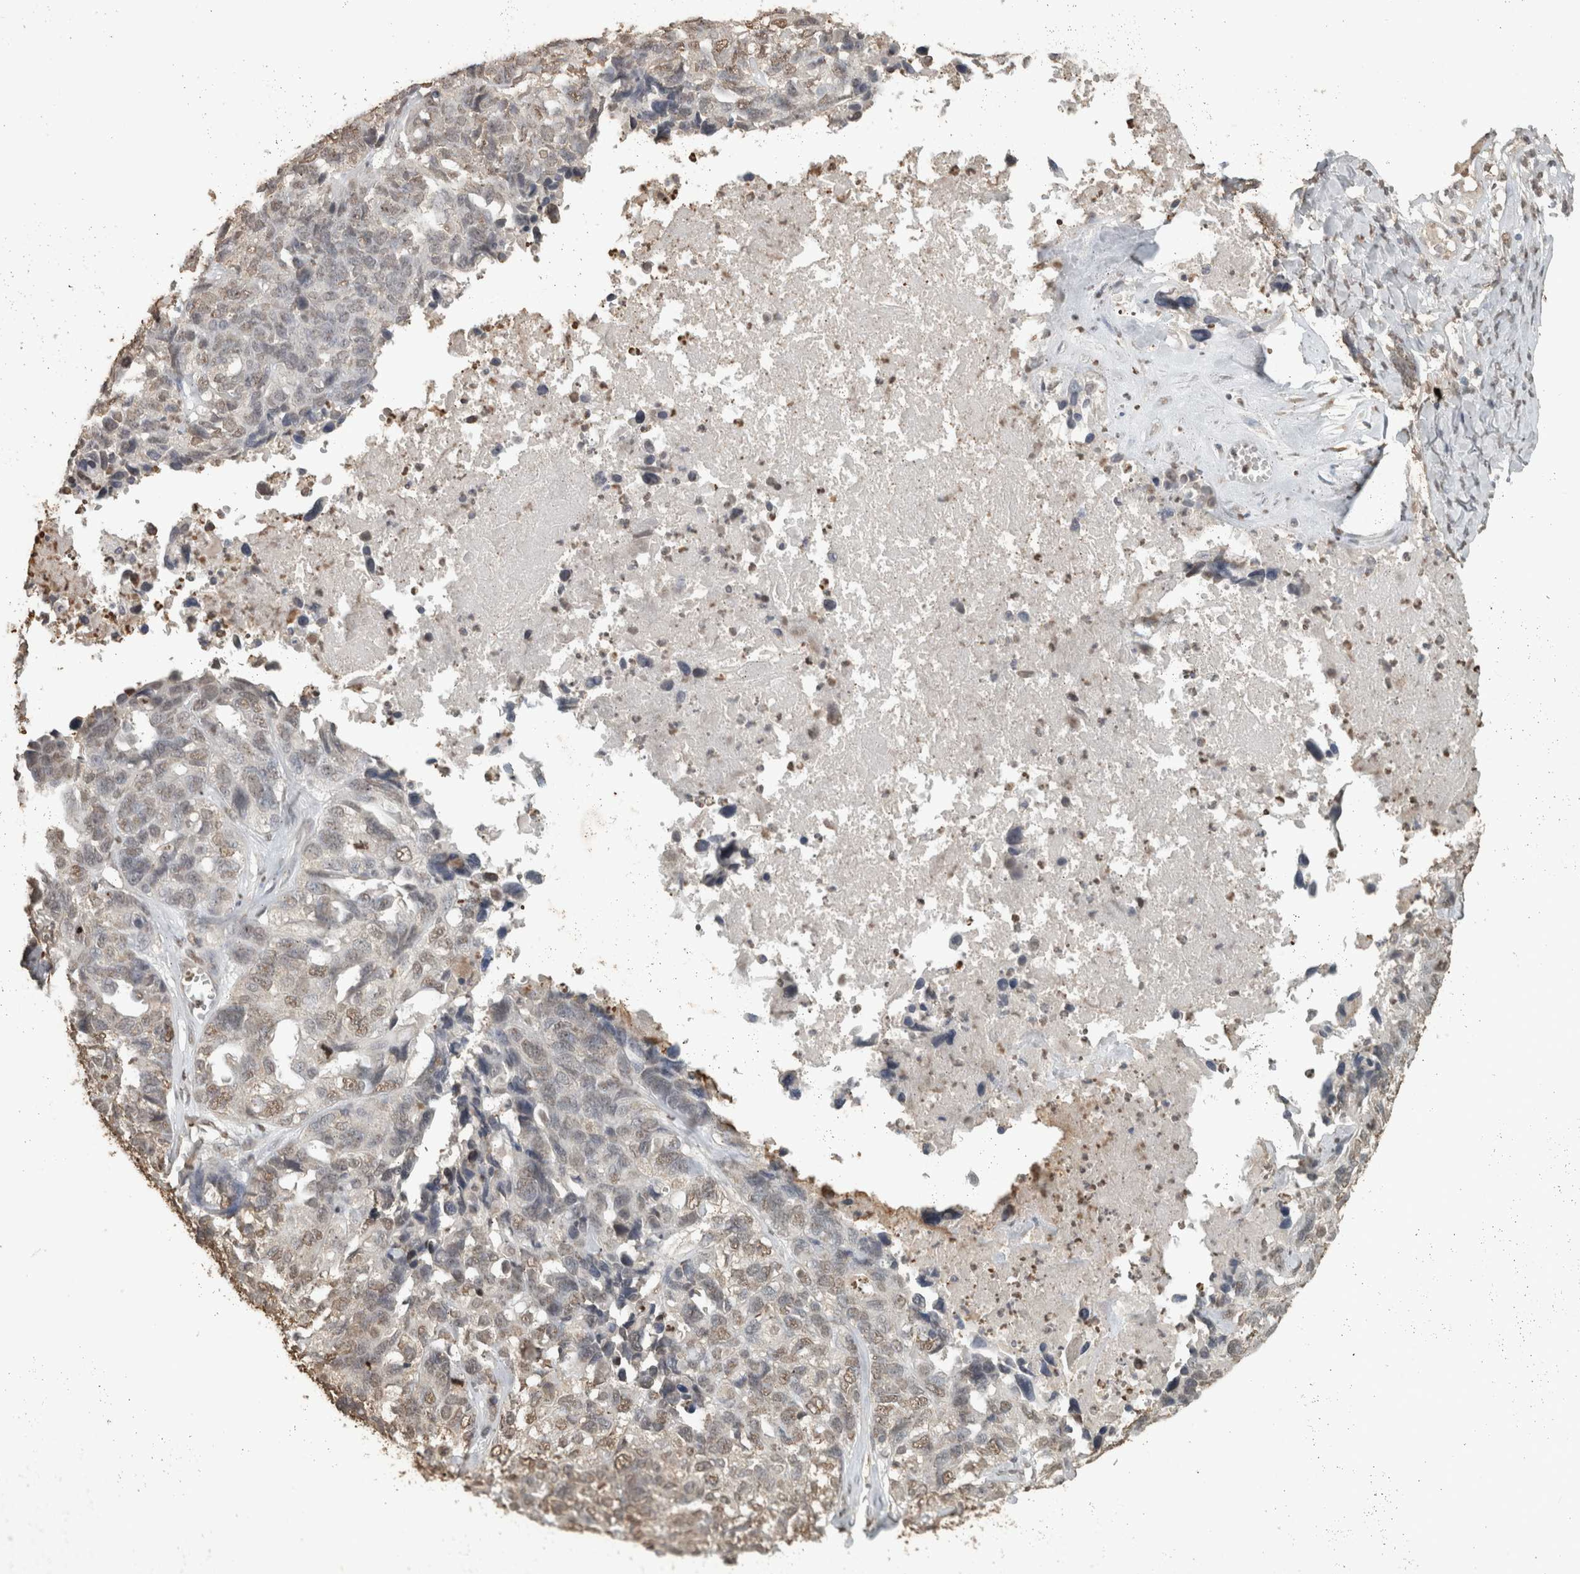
{"staining": {"intensity": "weak", "quantity": "<25%", "location": "nuclear"}, "tissue": "ovarian cancer", "cell_type": "Tumor cells", "image_type": "cancer", "snomed": [{"axis": "morphology", "description": "Cystadenocarcinoma, serous, NOS"}, {"axis": "topography", "description": "Ovary"}], "caption": "IHC of human ovarian serous cystadenocarcinoma demonstrates no staining in tumor cells. (DAB (3,3'-diaminobenzidine) immunohistochemistry with hematoxylin counter stain).", "gene": "HAND2", "patient": {"sex": "female", "age": 79}}